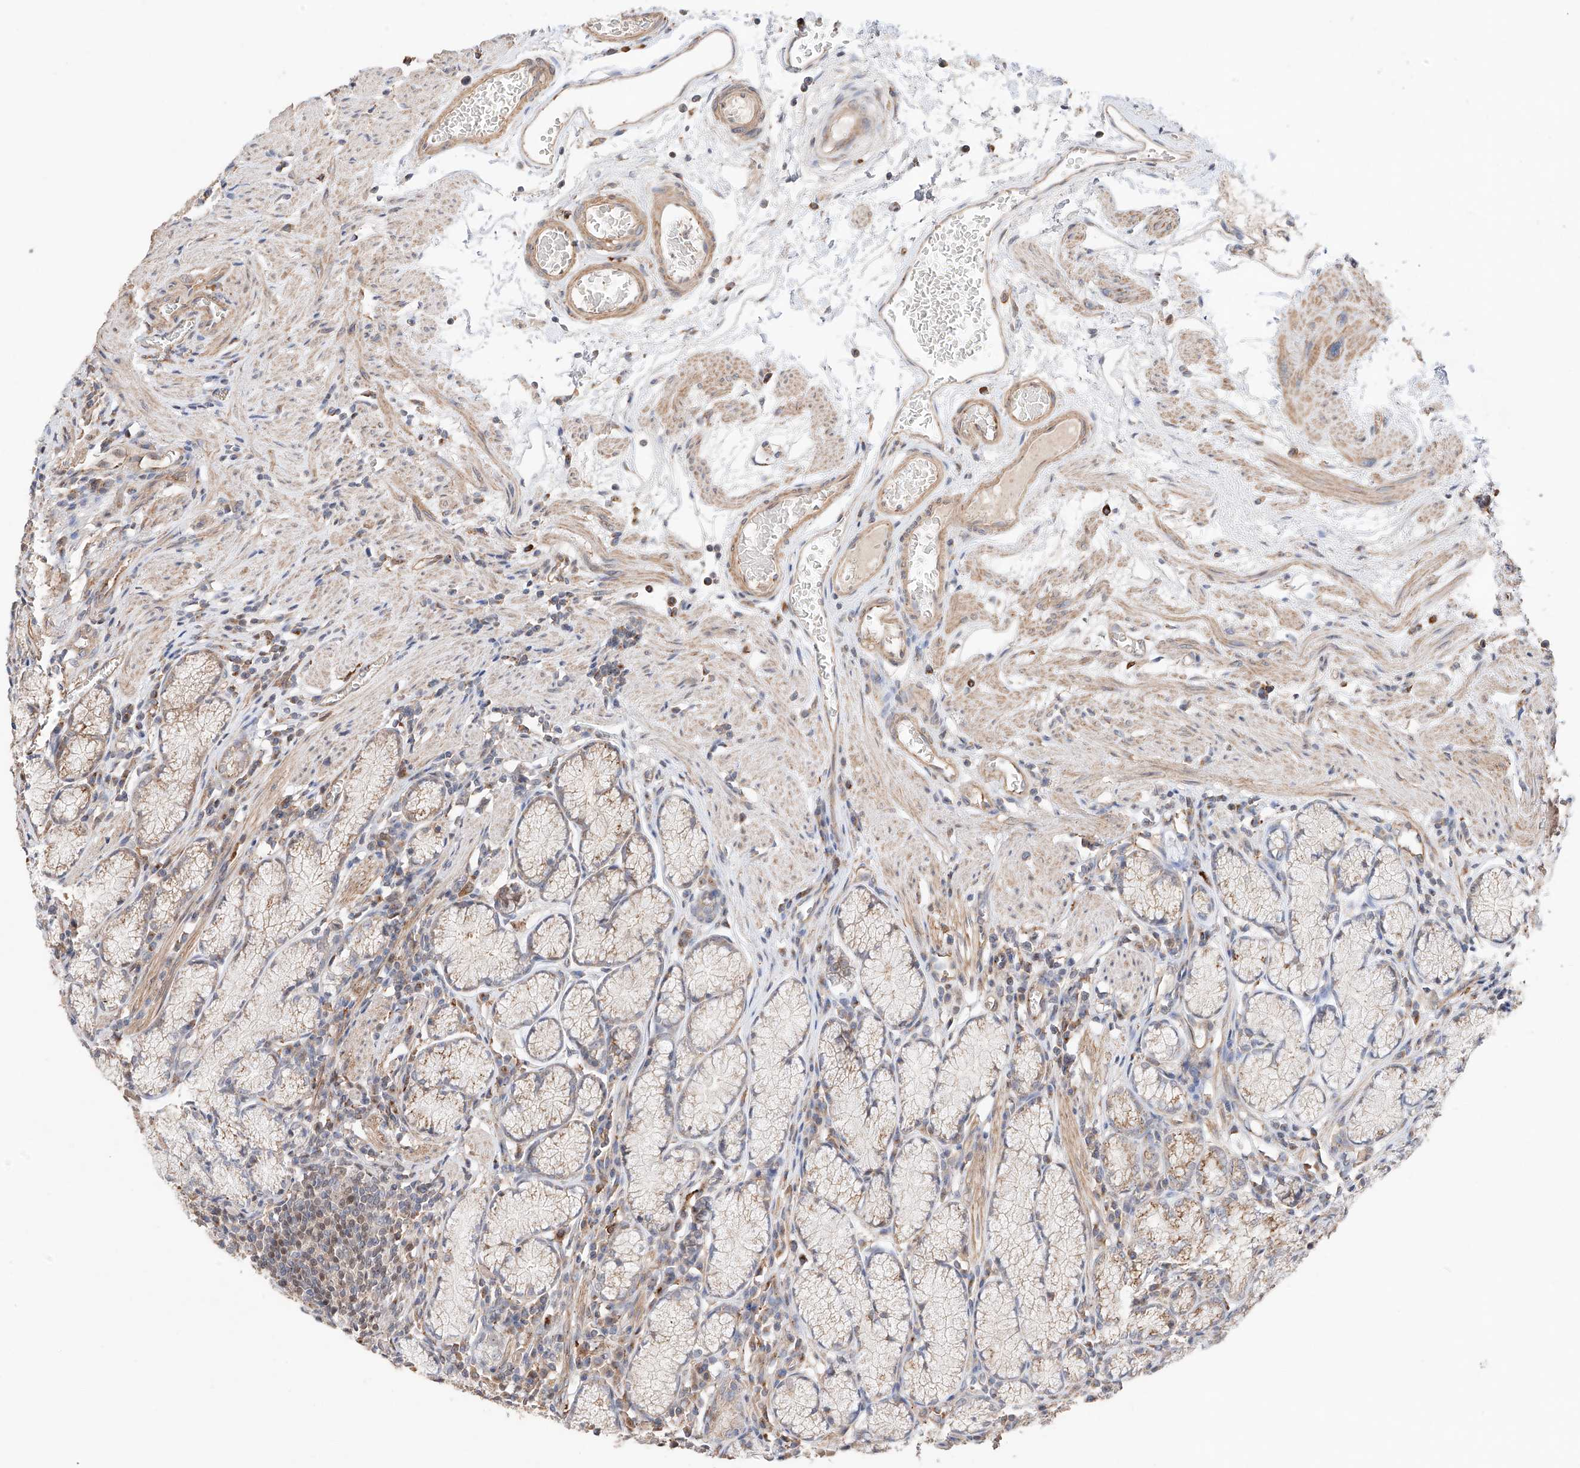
{"staining": {"intensity": "moderate", "quantity": "25%-75%", "location": "cytoplasmic/membranous"}, "tissue": "stomach", "cell_type": "Glandular cells", "image_type": "normal", "snomed": [{"axis": "morphology", "description": "Normal tissue, NOS"}, {"axis": "topography", "description": "Stomach"}], "caption": "About 25%-75% of glandular cells in unremarkable human stomach demonstrate moderate cytoplasmic/membranous protein positivity as visualized by brown immunohistochemical staining.", "gene": "MOSPD1", "patient": {"sex": "male", "age": 55}}